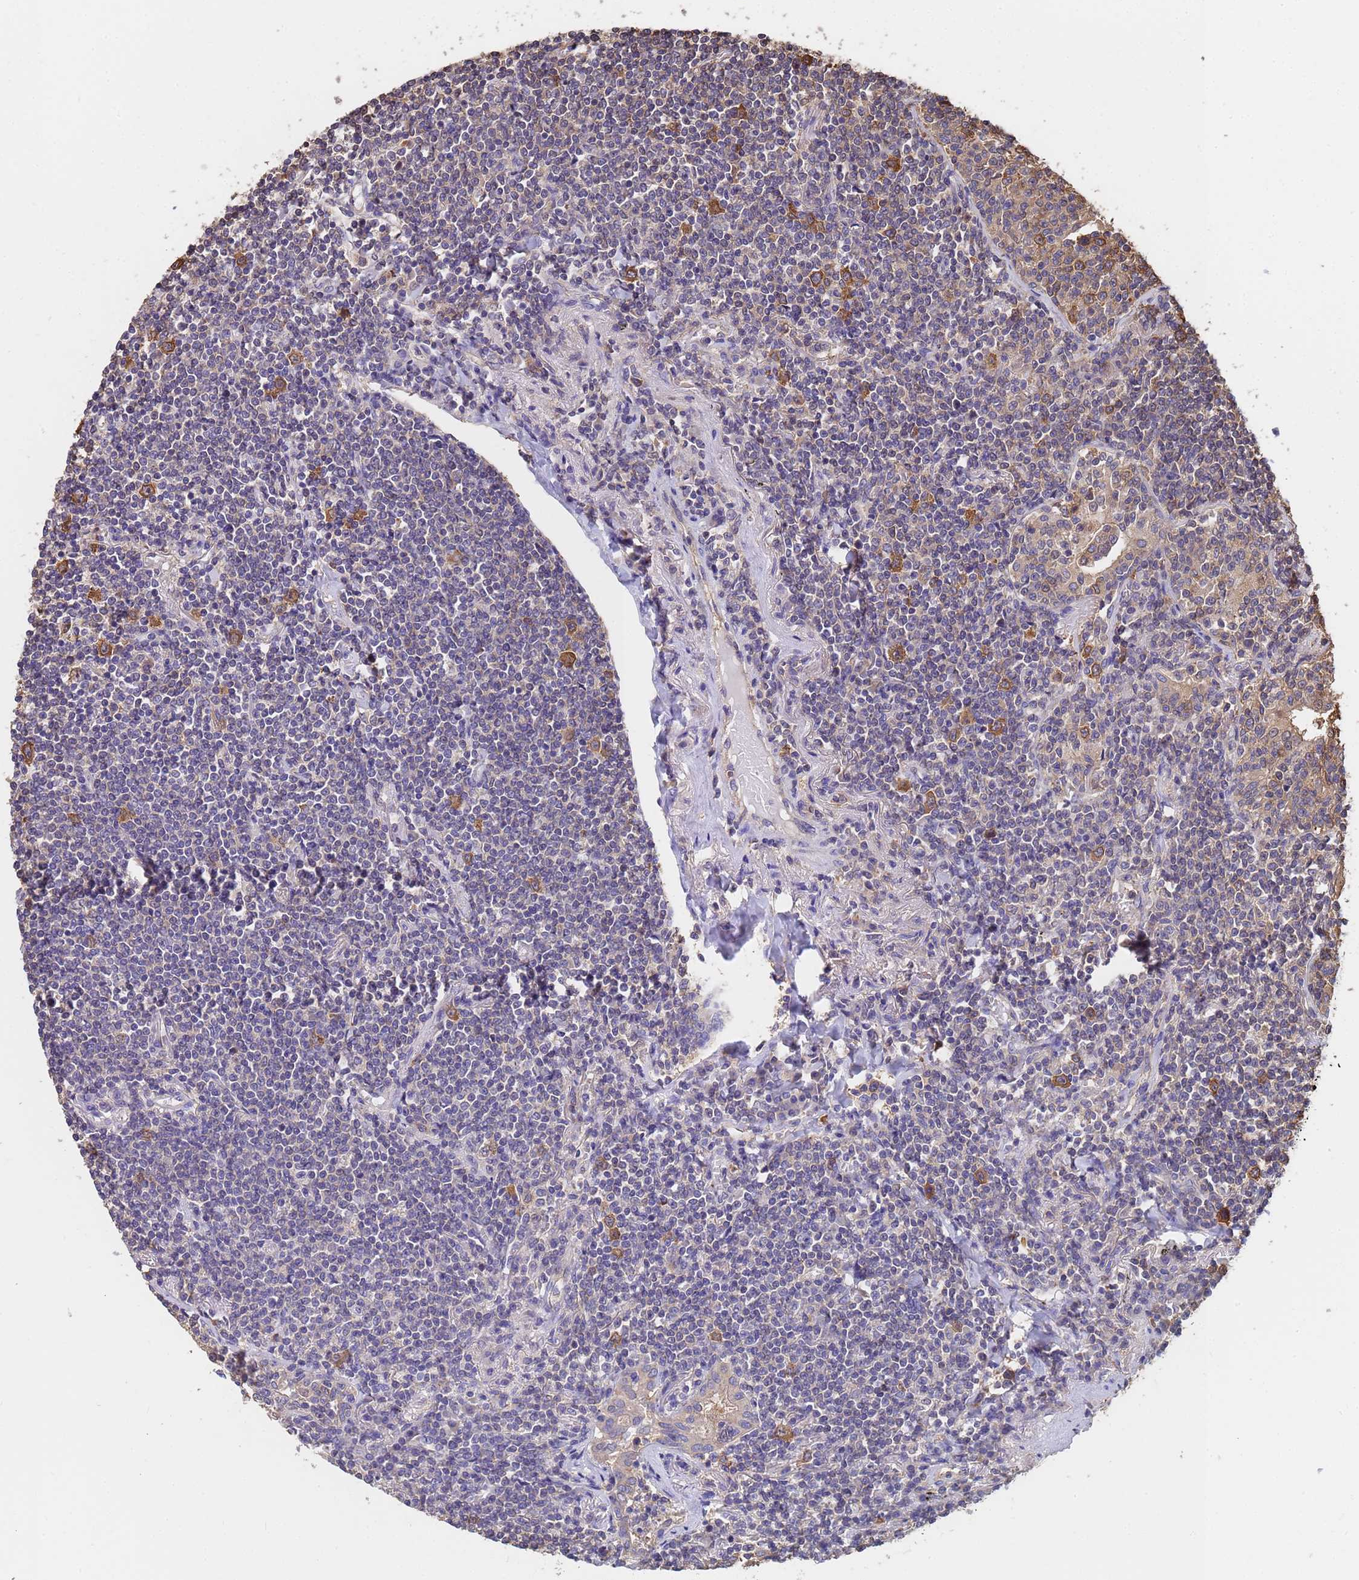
{"staining": {"intensity": "moderate", "quantity": "<25%", "location": "cytoplasmic/membranous"}, "tissue": "lymphoma", "cell_type": "Tumor cells", "image_type": "cancer", "snomed": [{"axis": "morphology", "description": "Malignant lymphoma, non-Hodgkin's type, Low grade"}, {"axis": "topography", "description": "Lung"}], "caption": "This is an image of immunohistochemistry staining of malignant lymphoma, non-Hodgkin's type (low-grade), which shows moderate staining in the cytoplasmic/membranous of tumor cells.", "gene": "FAM25A", "patient": {"sex": "female", "age": 71}}